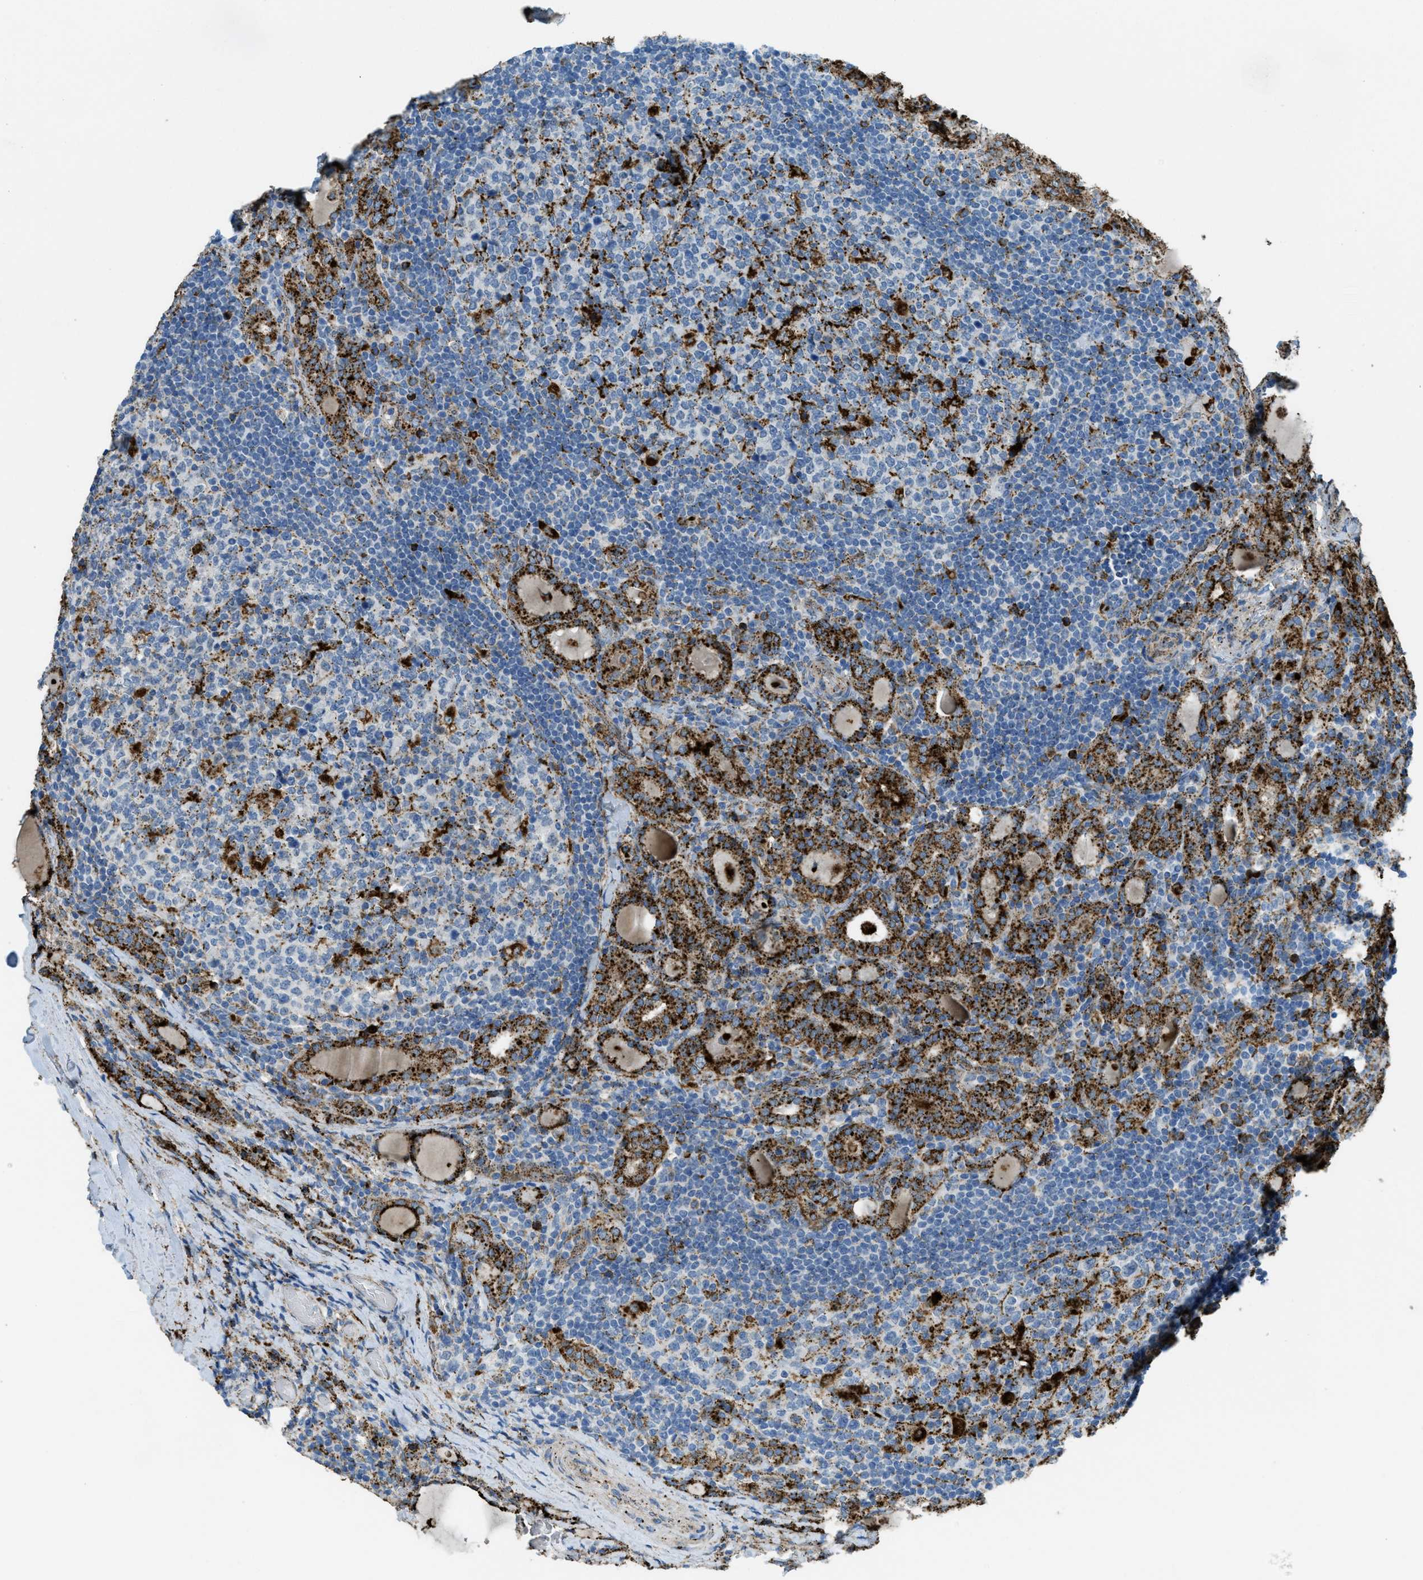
{"staining": {"intensity": "strong", "quantity": ">75%", "location": "cytoplasmic/membranous"}, "tissue": "thyroid cancer", "cell_type": "Tumor cells", "image_type": "cancer", "snomed": [{"axis": "morphology", "description": "Papillary adenocarcinoma, NOS"}, {"axis": "topography", "description": "Thyroid gland"}], "caption": "Immunohistochemical staining of human thyroid cancer exhibits high levels of strong cytoplasmic/membranous positivity in approximately >75% of tumor cells.", "gene": "SCARB2", "patient": {"sex": "female", "age": 42}}